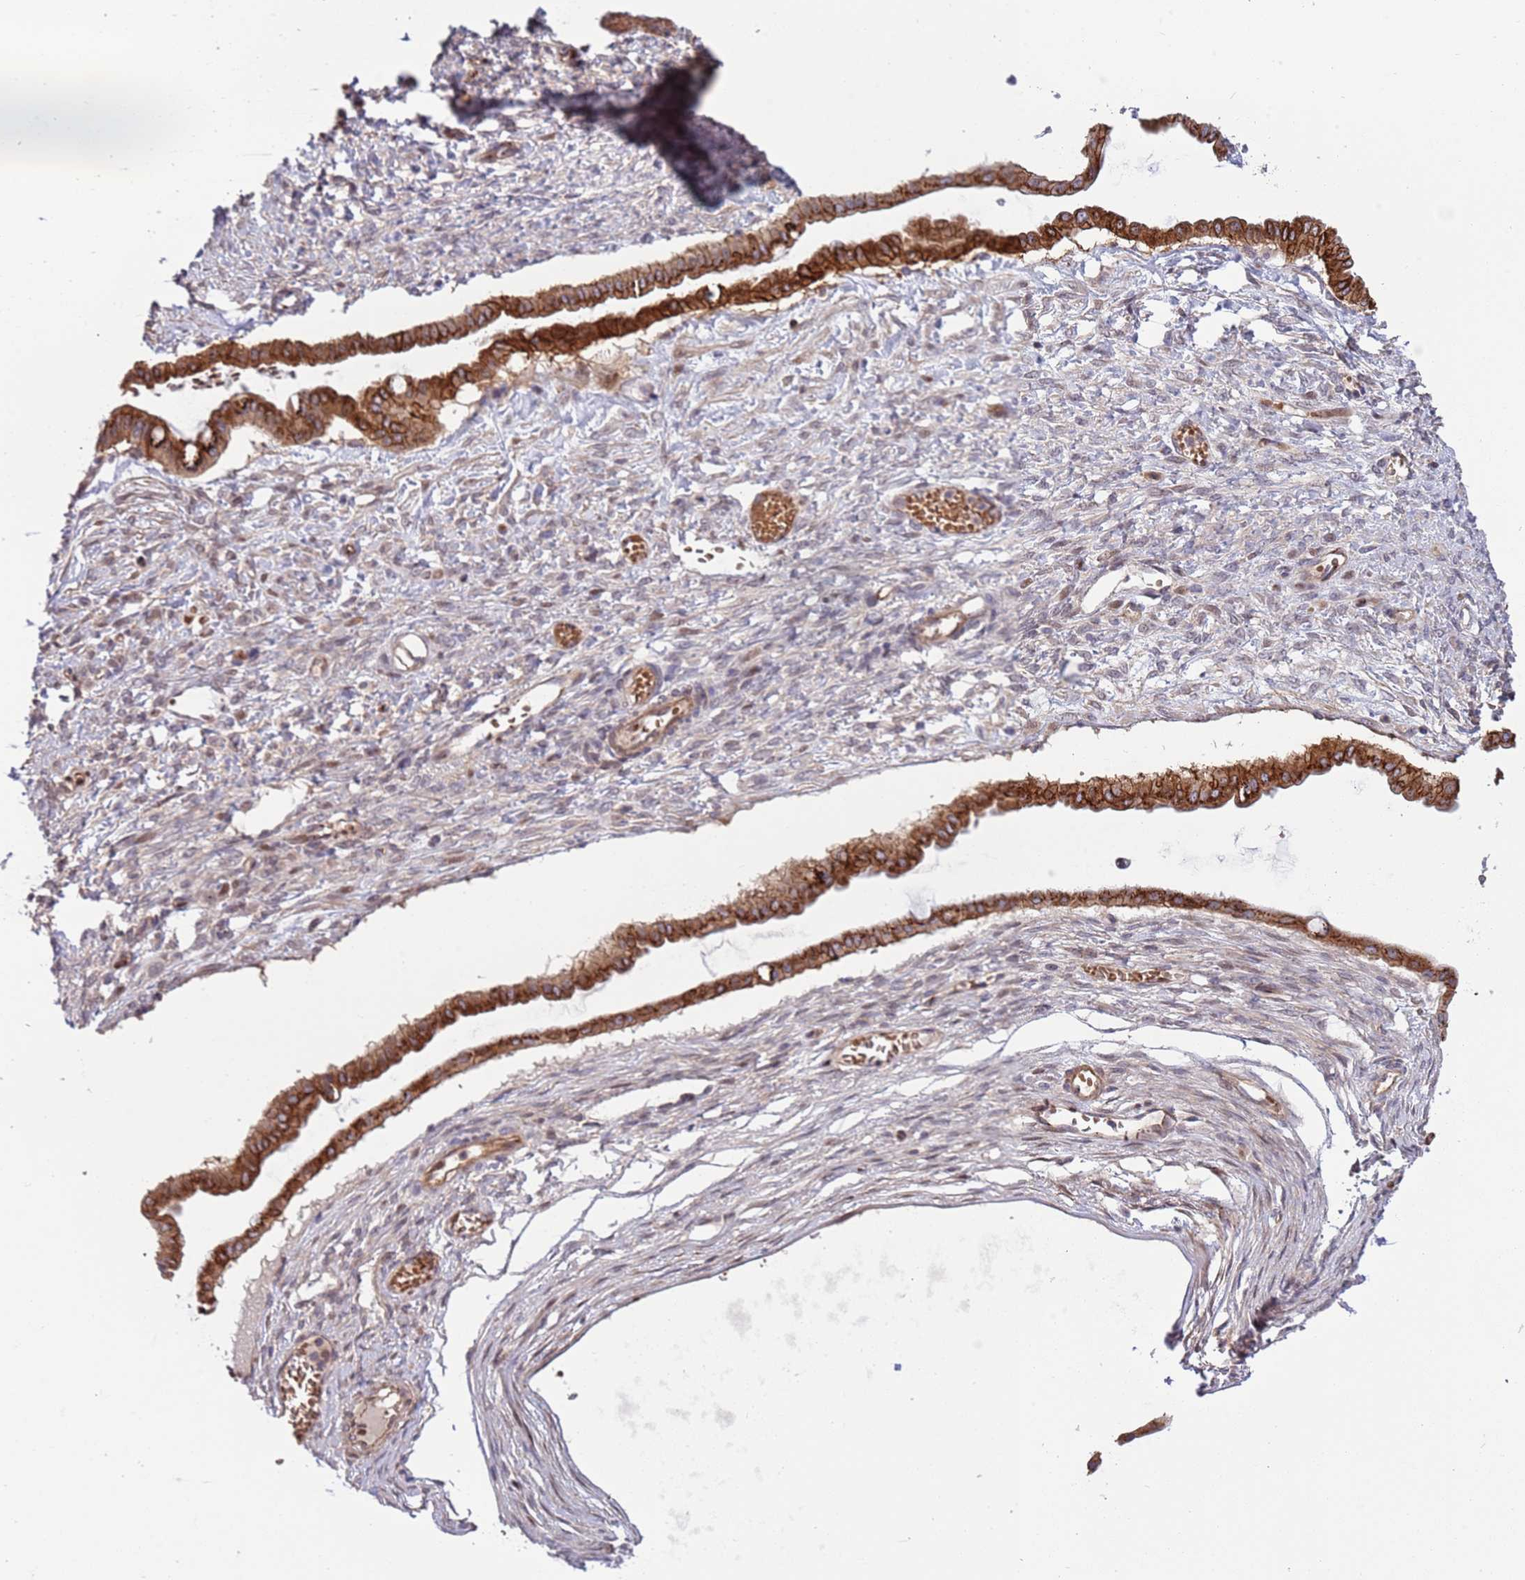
{"staining": {"intensity": "strong", "quantity": ">75%", "location": "cytoplasmic/membranous"}, "tissue": "ovarian cancer", "cell_type": "Tumor cells", "image_type": "cancer", "snomed": [{"axis": "morphology", "description": "Cystadenocarcinoma, mucinous, NOS"}, {"axis": "topography", "description": "Ovary"}], "caption": "There is high levels of strong cytoplasmic/membranous staining in tumor cells of ovarian cancer (mucinous cystadenocarcinoma), as demonstrated by immunohistochemical staining (brown color).", "gene": "ITGB6", "patient": {"sex": "female", "age": 73}}